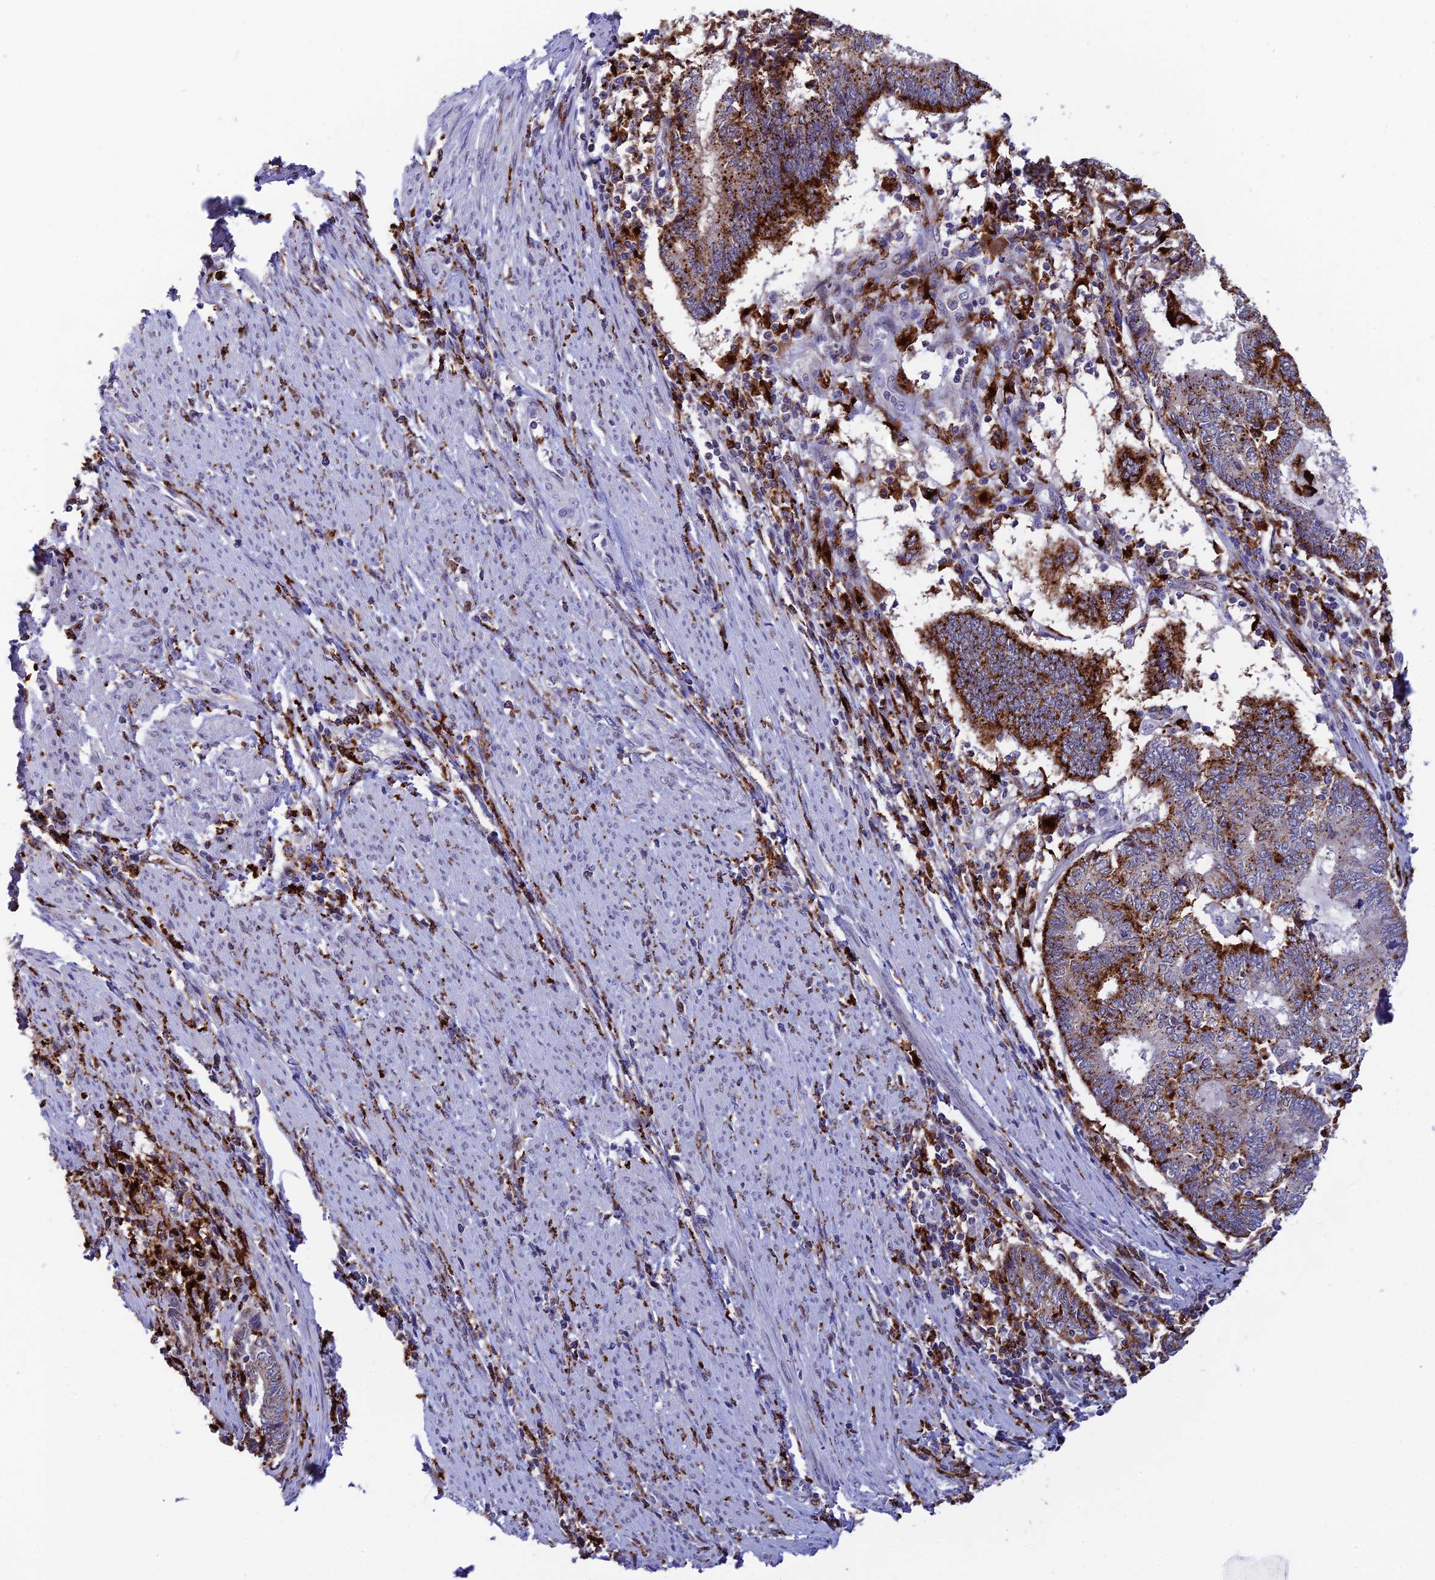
{"staining": {"intensity": "strong", "quantity": "25%-75%", "location": "cytoplasmic/membranous"}, "tissue": "endometrial cancer", "cell_type": "Tumor cells", "image_type": "cancer", "snomed": [{"axis": "morphology", "description": "Adenocarcinoma, NOS"}, {"axis": "topography", "description": "Uterus"}, {"axis": "topography", "description": "Endometrium"}], "caption": "A photomicrograph of human endometrial adenocarcinoma stained for a protein exhibits strong cytoplasmic/membranous brown staining in tumor cells.", "gene": "HIC1", "patient": {"sex": "female", "age": 70}}